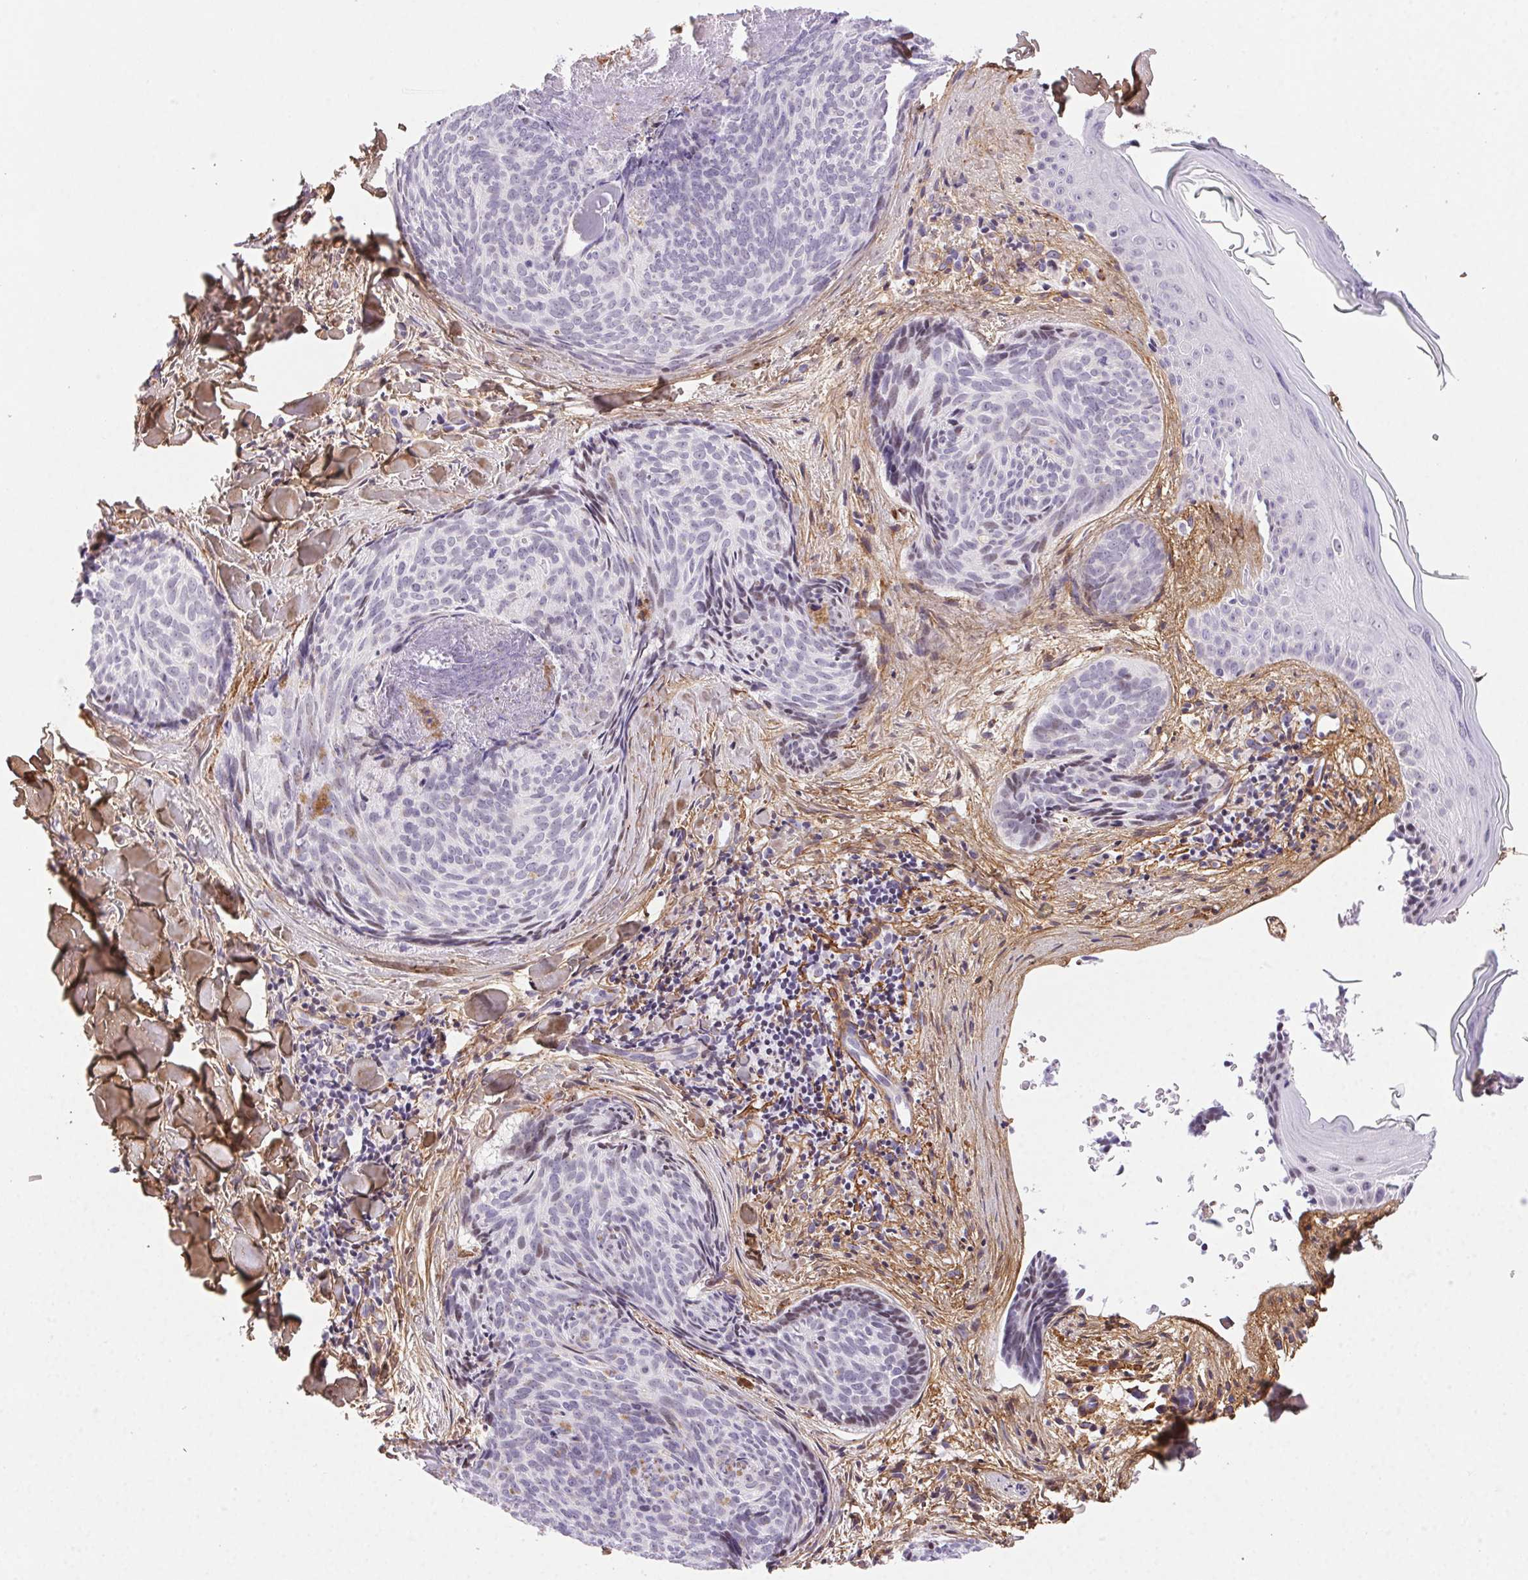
{"staining": {"intensity": "weak", "quantity": "<25%", "location": "nuclear"}, "tissue": "skin cancer", "cell_type": "Tumor cells", "image_type": "cancer", "snomed": [{"axis": "morphology", "description": "Basal cell carcinoma"}, {"axis": "topography", "description": "Skin"}], "caption": "A micrograph of human skin cancer (basal cell carcinoma) is negative for staining in tumor cells.", "gene": "PDZD2", "patient": {"sex": "female", "age": 82}}